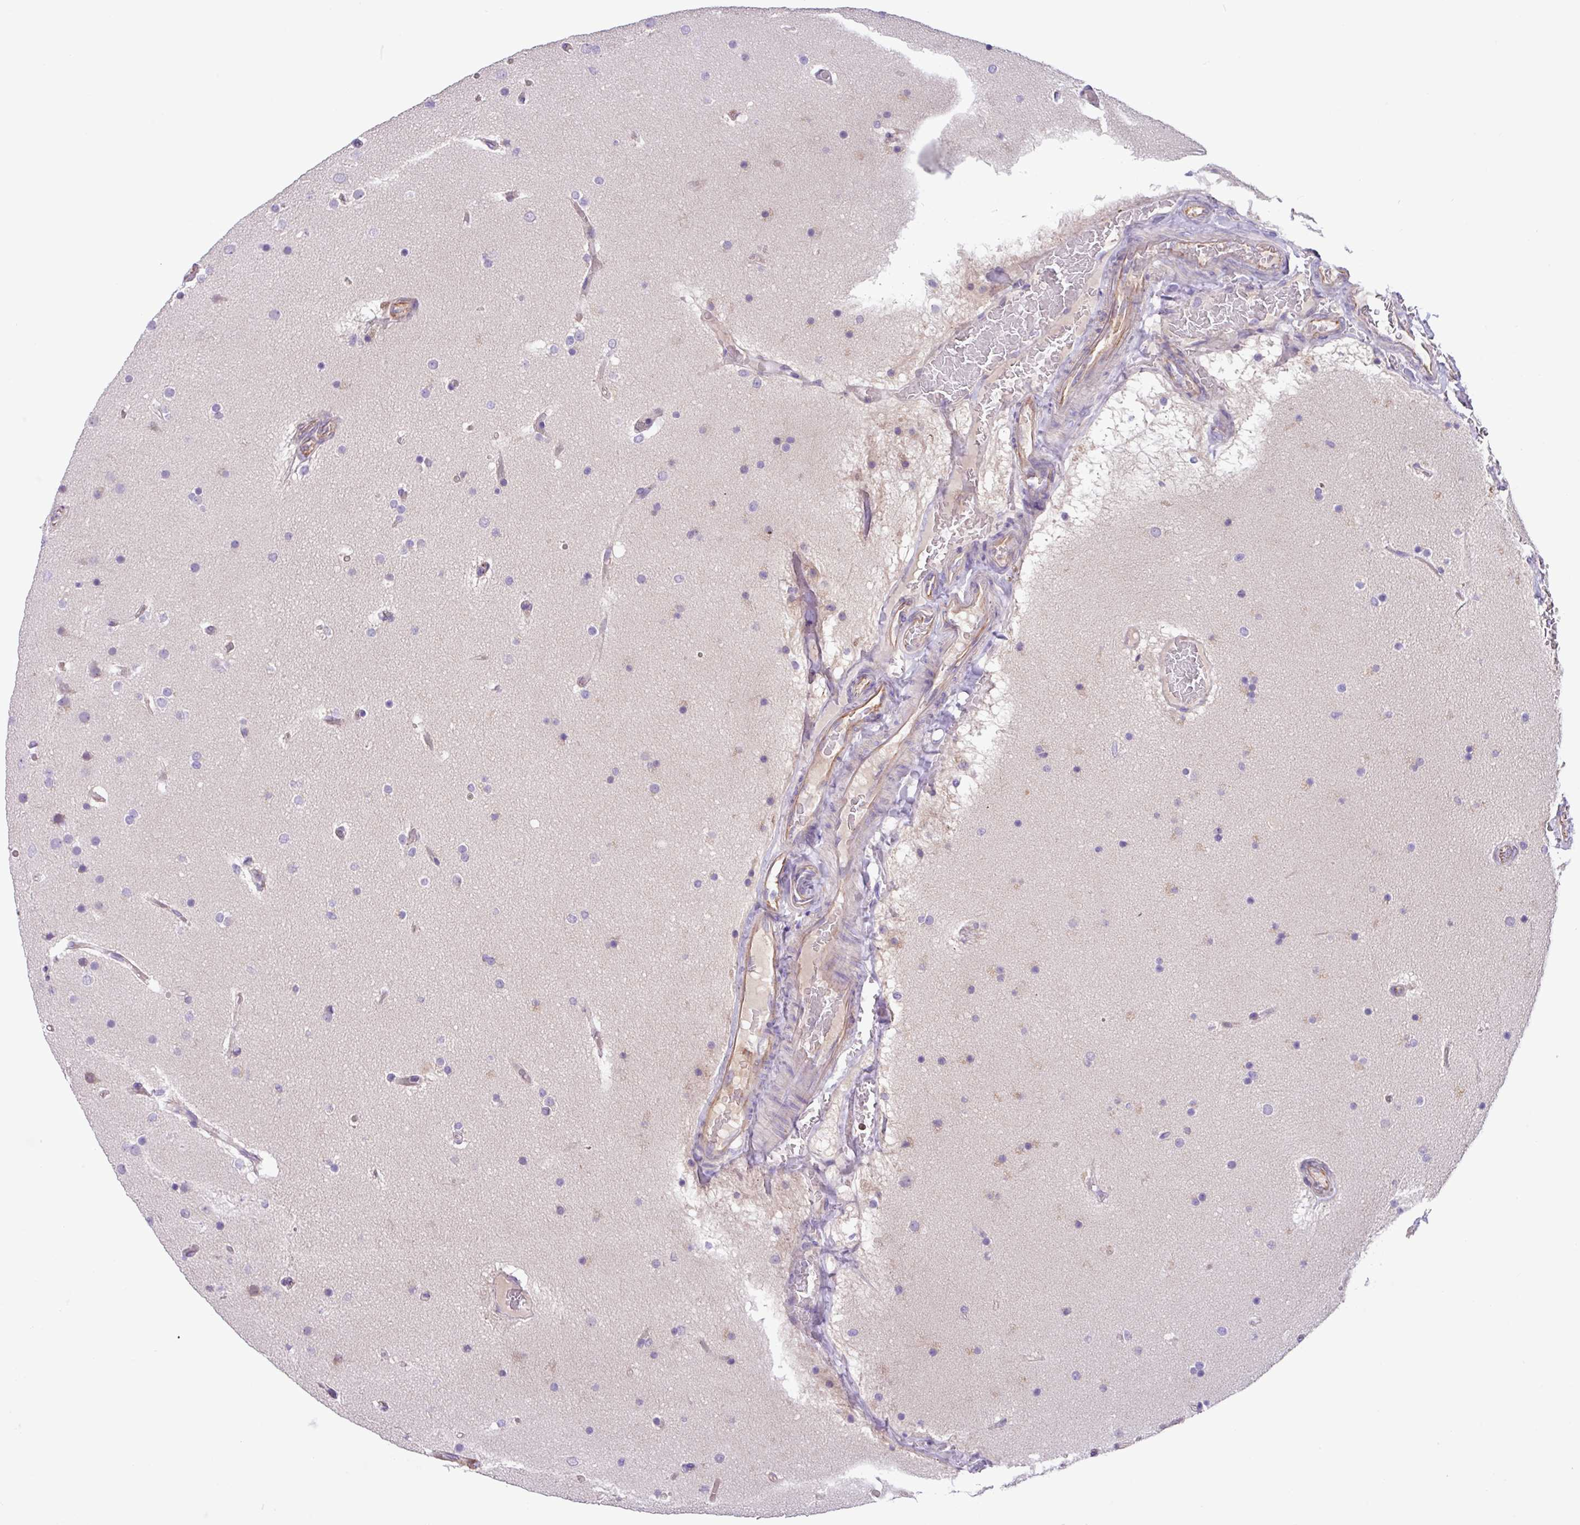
{"staining": {"intensity": "negative", "quantity": "none", "location": "none"}, "tissue": "glioma", "cell_type": "Tumor cells", "image_type": "cancer", "snomed": [{"axis": "morphology", "description": "Glioma, malignant, High grade"}, {"axis": "topography", "description": "Cerebral cortex"}], "caption": "Immunohistochemistry of malignant glioma (high-grade) exhibits no staining in tumor cells.", "gene": "MRM2", "patient": {"sex": "female", "age": 36}}